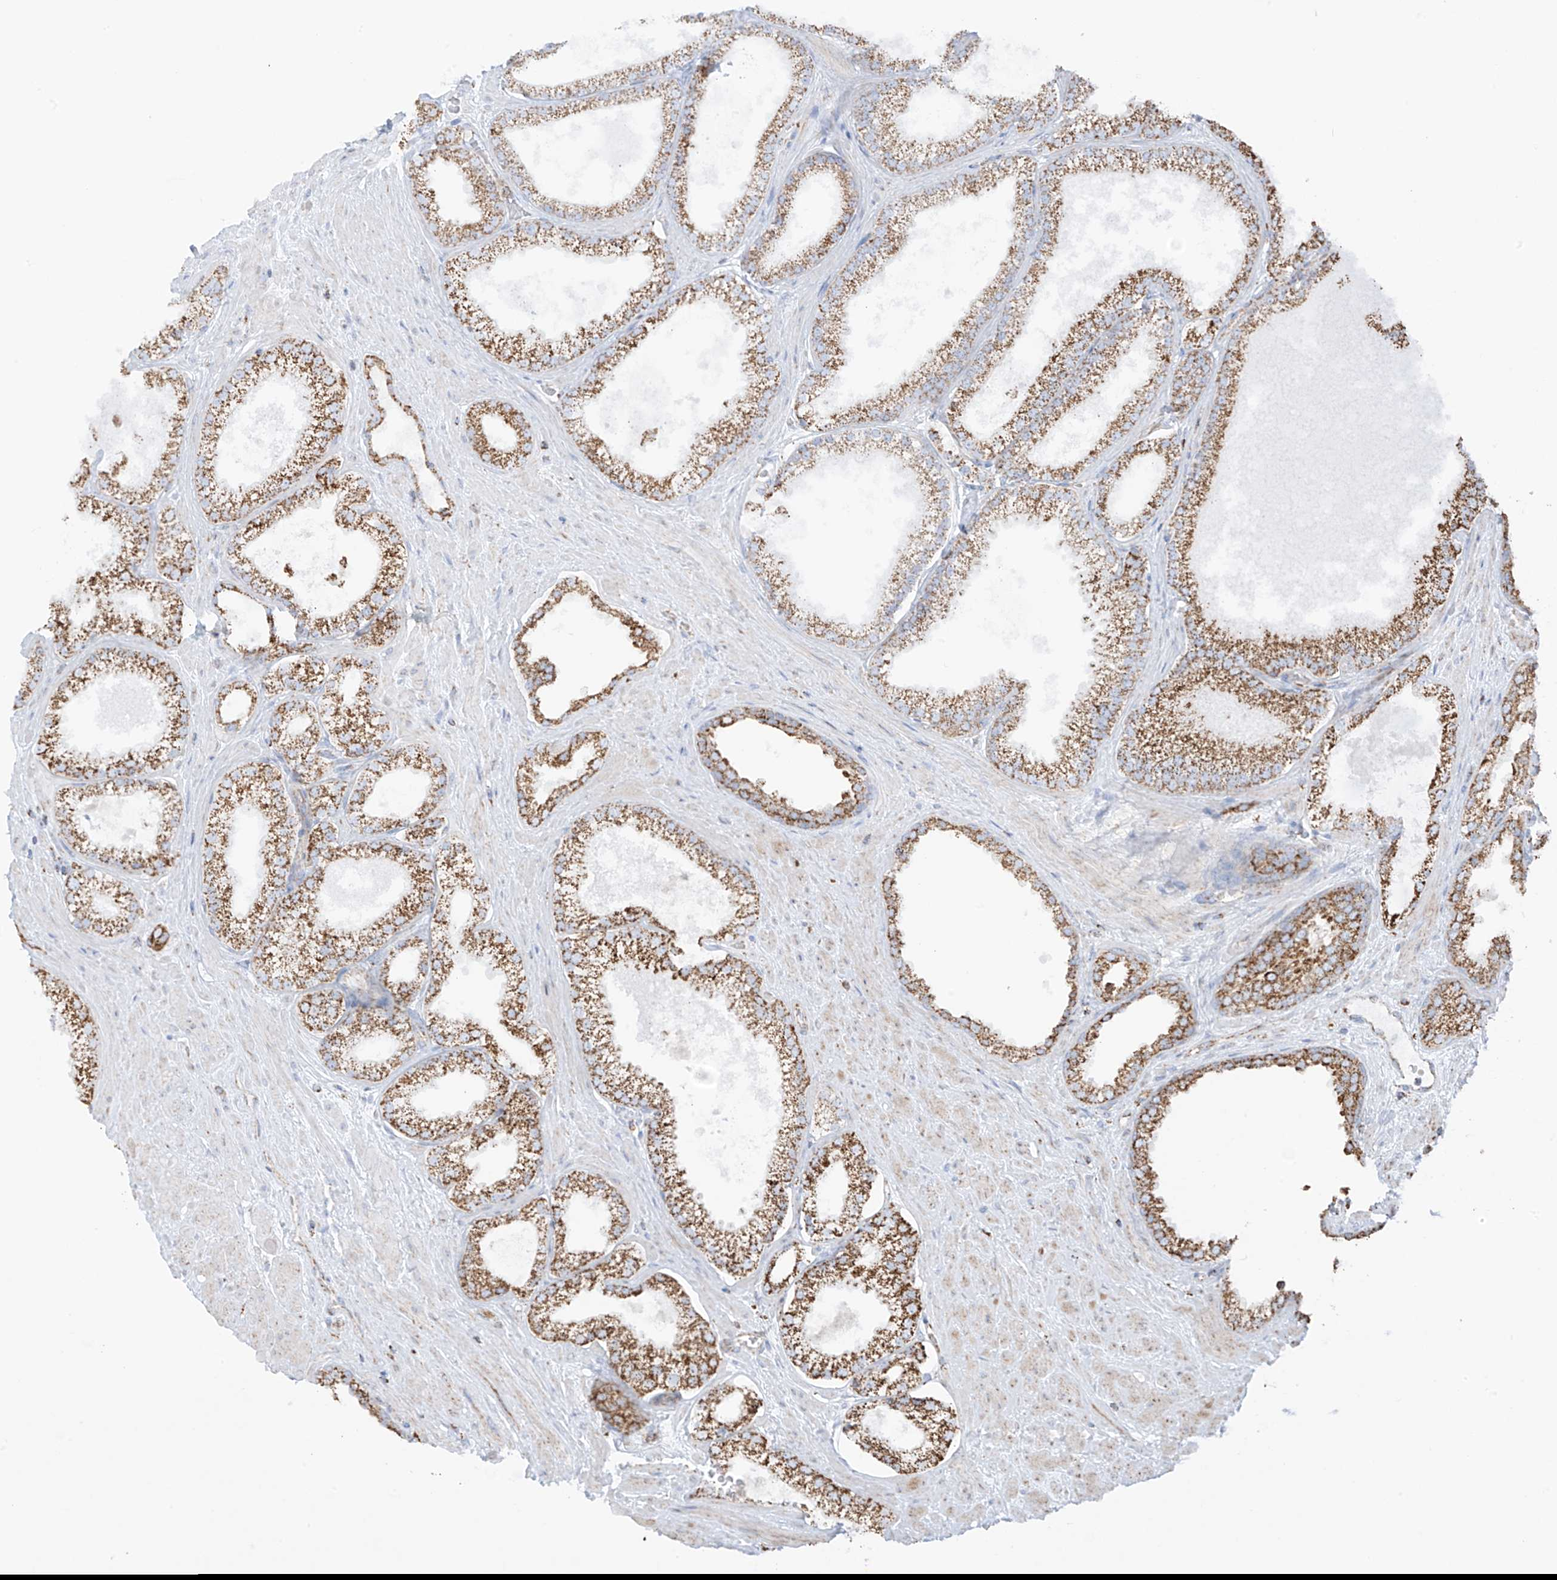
{"staining": {"intensity": "moderate", "quantity": ">75%", "location": "cytoplasmic/membranous"}, "tissue": "prostate cancer", "cell_type": "Tumor cells", "image_type": "cancer", "snomed": [{"axis": "morphology", "description": "Adenocarcinoma, Low grade"}, {"axis": "topography", "description": "Prostate"}], "caption": "DAB immunohistochemical staining of human prostate cancer (adenocarcinoma (low-grade)) demonstrates moderate cytoplasmic/membranous protein staining in approximately >75% of tumor cells. Using DAB (3,3'-diaminobenzidine) (brown) and hematoxylin (blue) stains, captured at high magnification using brightfield microscopy.", "gene": "XKR3", "patient": {"sex": "male", "age": 62}}